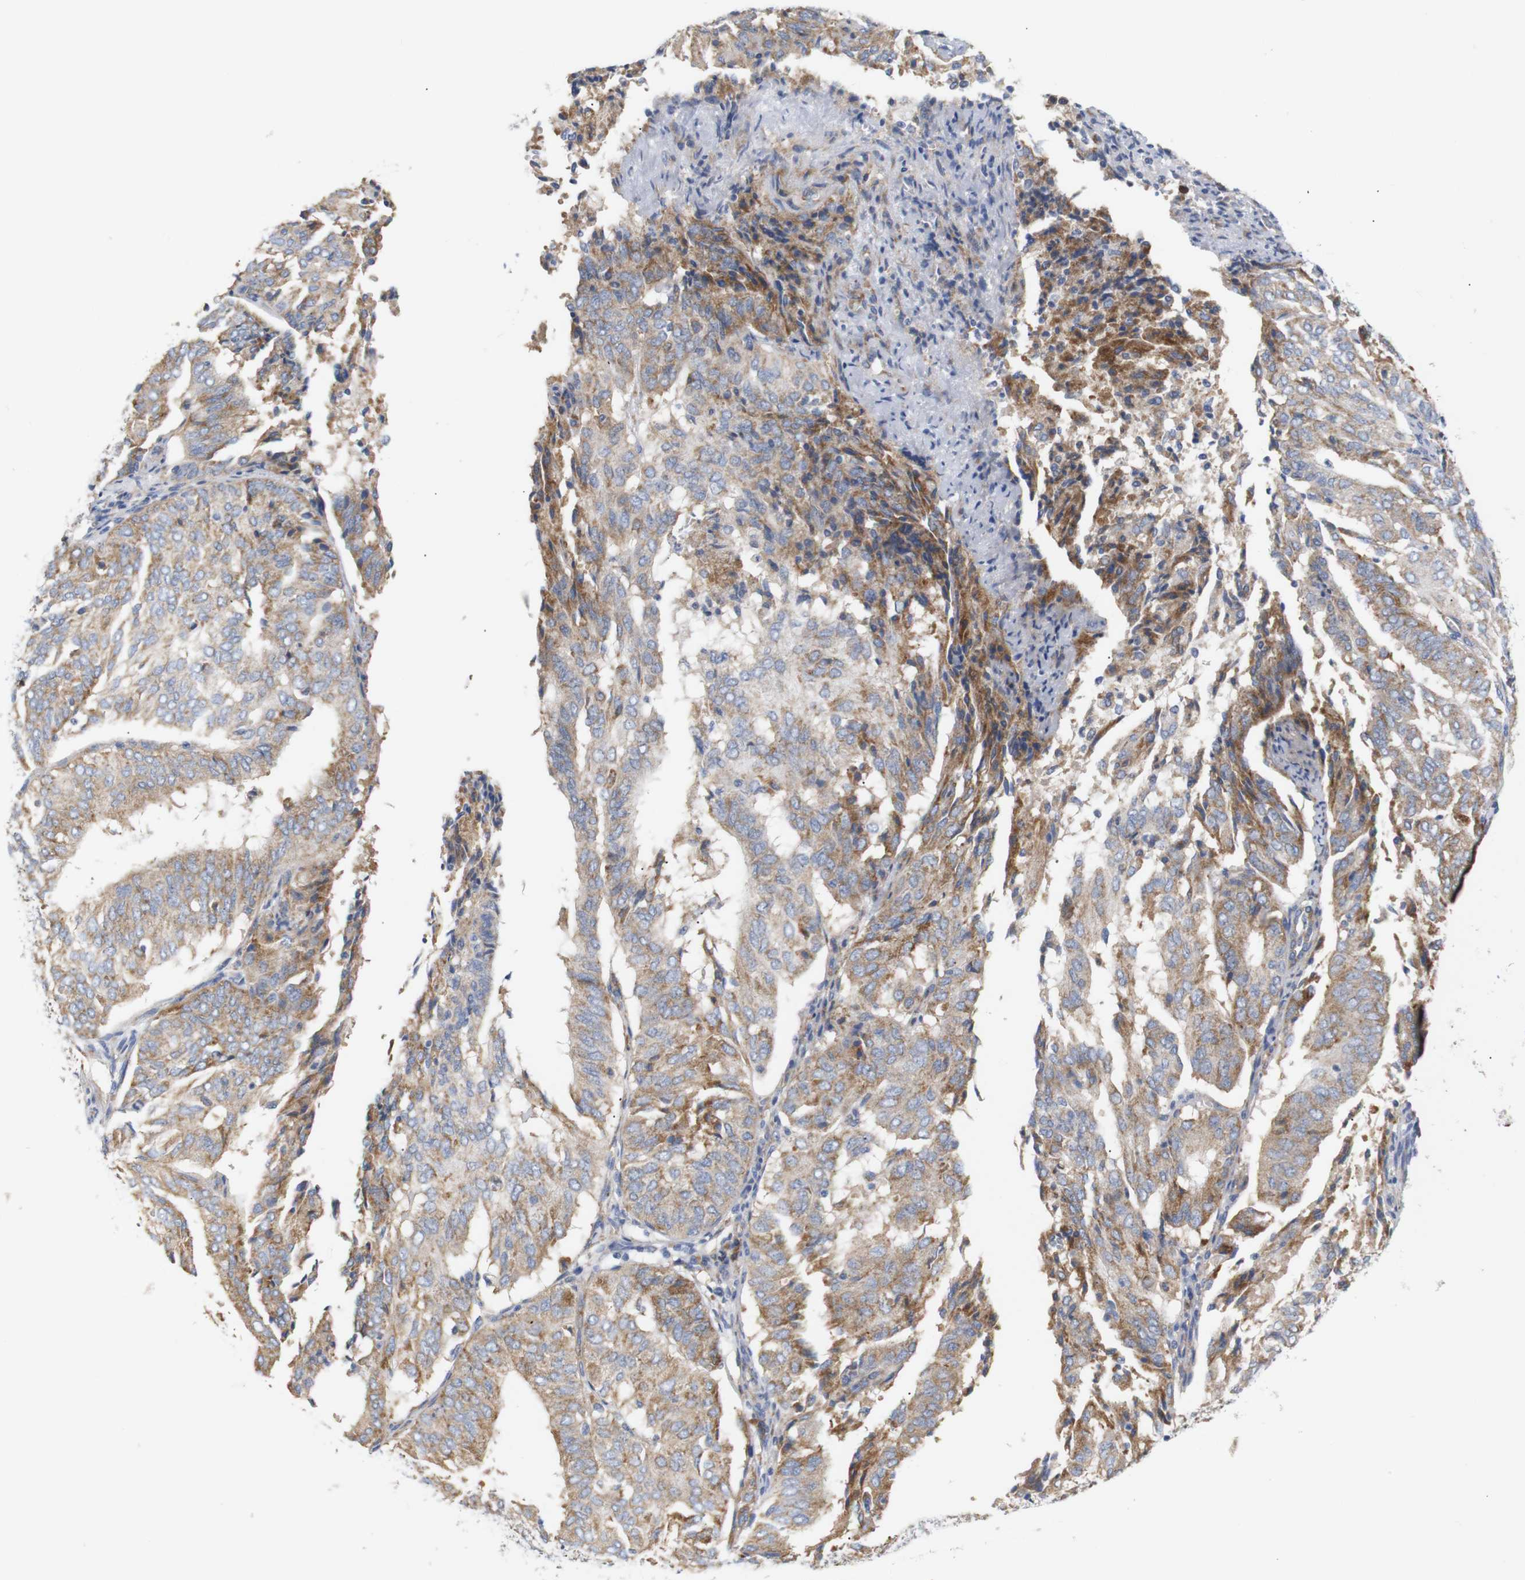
{"staining": {"intensity": "moderate", "quantity": ">75%", "location": "cytoplasmic/membranous"}, "tissue": "endometrial cancer", "cell_type": "Tumor cells", "image_type": "cancer", "snomed": [{"axis": "morphology", "description": "Adenocarcinoma, NOS"}, {"axis": "topography", "description": "Uterus"}], "caption": "Immunohistochemical staining of adenocarcinoma (endometrial) demonstrates moderate cytoplasmic/membranous protein staining in about >75% of tumor cells.", "gene": "TRIM5", "patient": {"sex": "female", "age": 60}}